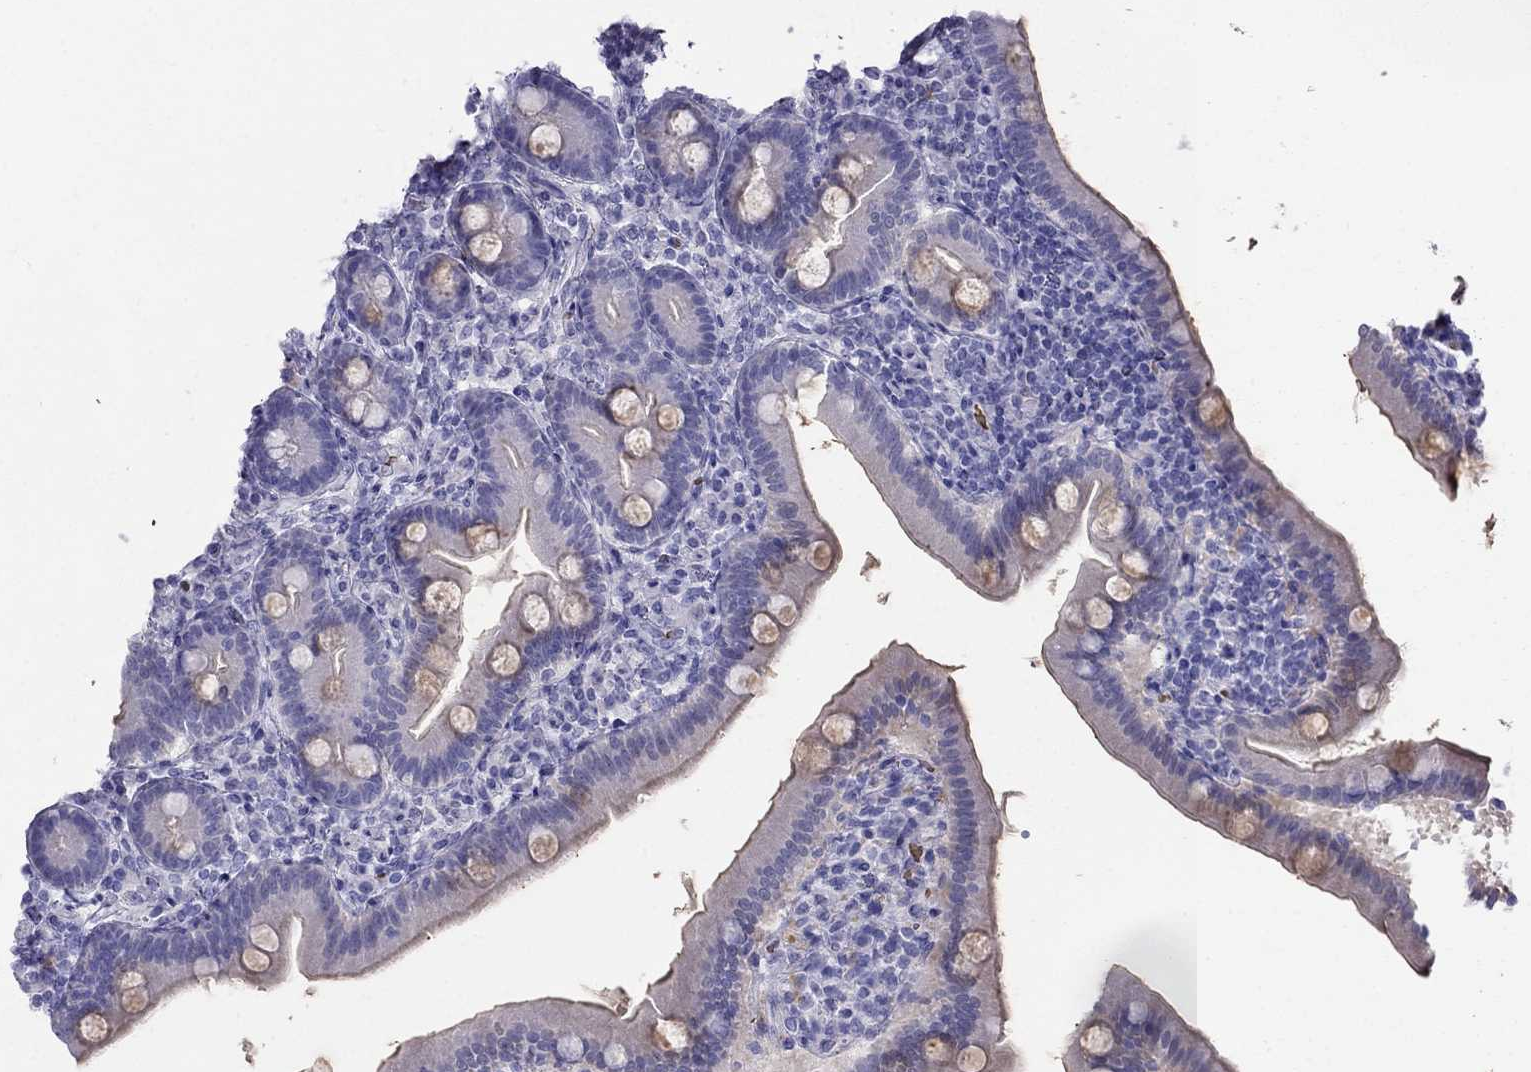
{"staining": {"intensity": "negative", "quantity": "none", "location": "none"}, "tissue": "small intestine", "cell_type": "Glandular cells", "image_type": "normal", "snomed": [{"axis": "morphology", "description": "Normal tissue, NOS"}, {"axis": "topography", "description": "Small intestine"}], "caption": "Immunohistochemical staining of normal human small intestine demonstrates no significant staining in glandular cells. Nuclei are stained in blue.", "gene": "DNAAF6", "patient": {"sex": "male", "age": 66}}